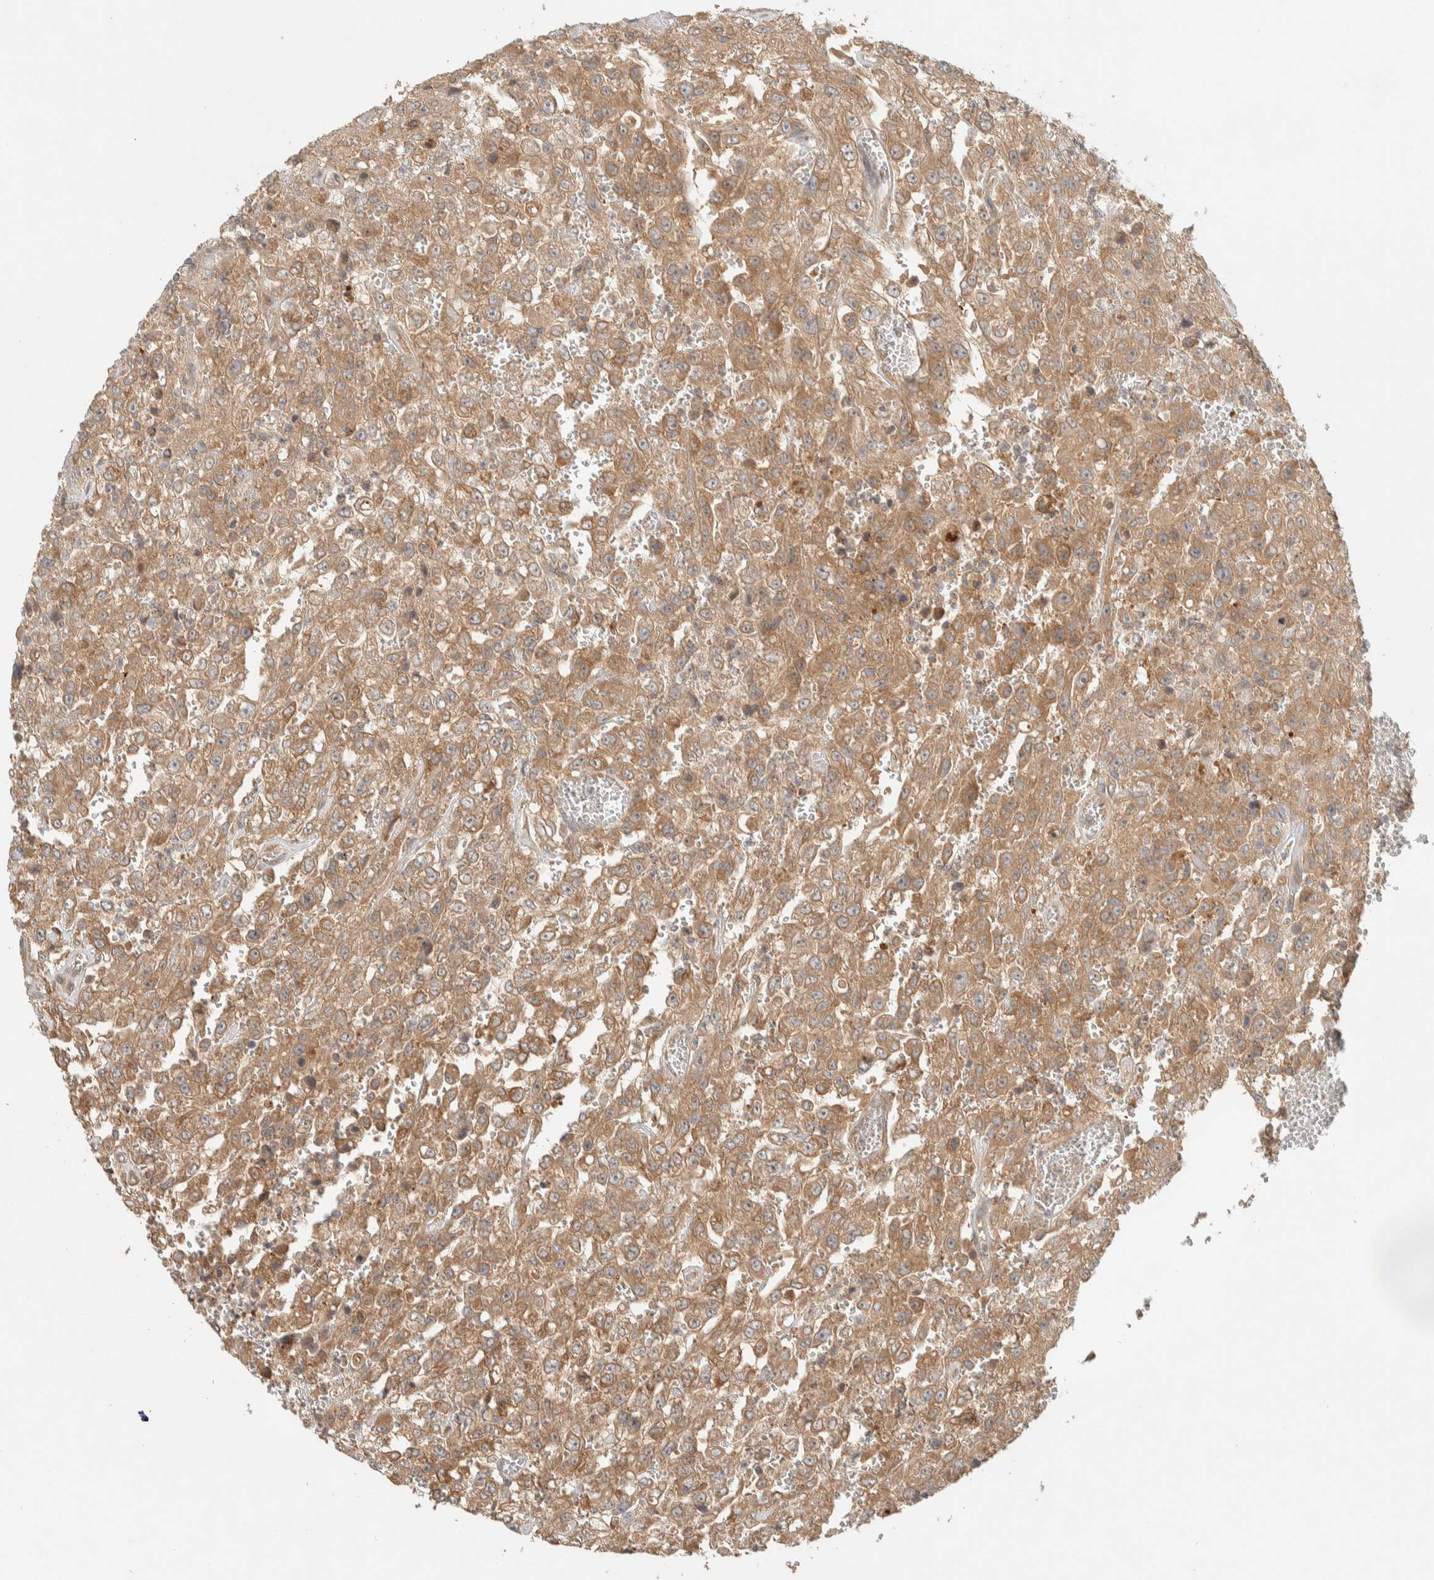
{"staining": {"intensity": "moderate", "quantity": ">75%", "location": "cytoplasmic/membranous"}, "tissue": "urothelial cancer", "cell_type": "Tumor cells", "image_type": "cancer", "snomed": [{"axis": "morphology", "description": "Urothelial carcinoma, High grade"}, {"axis": "topography", "description": "Urinary bladder"}], "caption": "Moderate cytoplasmic/membranous expression is seen in approximately >75% of tumor cells in high-grade urothelial carcinoma. Using DAB (brown) and hematoxylin (blue) stains, captured at high magnification using brightfield microscopy.", "gene": "FAM167A", "patient": {"sex": "male", "age": 46}}